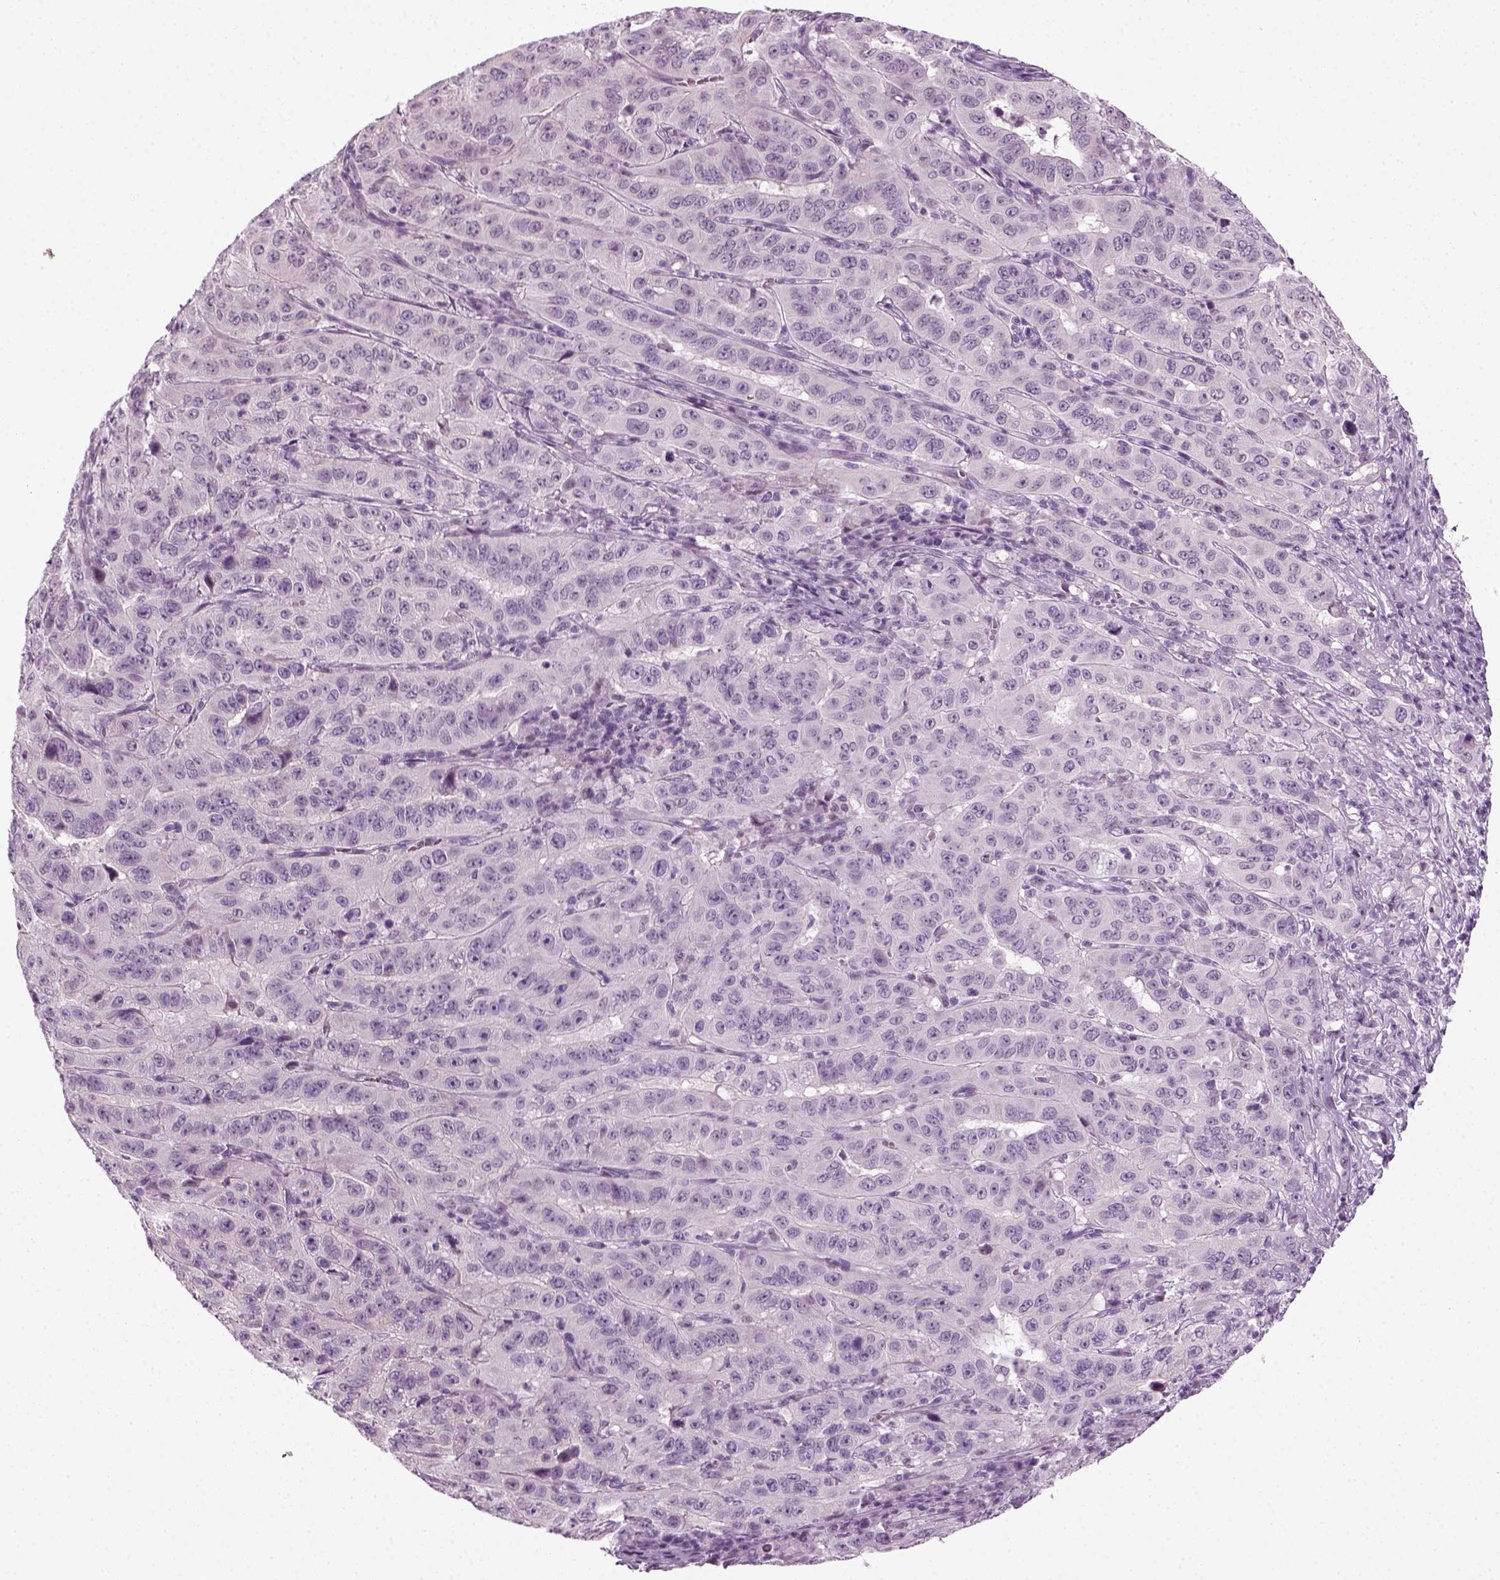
{"staining": {"intensity": "negative", "quantity": "none", "location": "none"}, "tissue": "pancreatic cancer", "cell_type": "Tumor cells", "image_type": "cancer", "snomed": [{"axis": "morphology", "description": "Adenocarcinoma, NOS"}, {"axis": "topography", "description": "Pancreas"}], "caption": "Tumor cells are negative for protein expression in human adenocarcinoma (pancreatic).", "gene": "KRT75", "patient": {"sex": "male", "age": 63}}